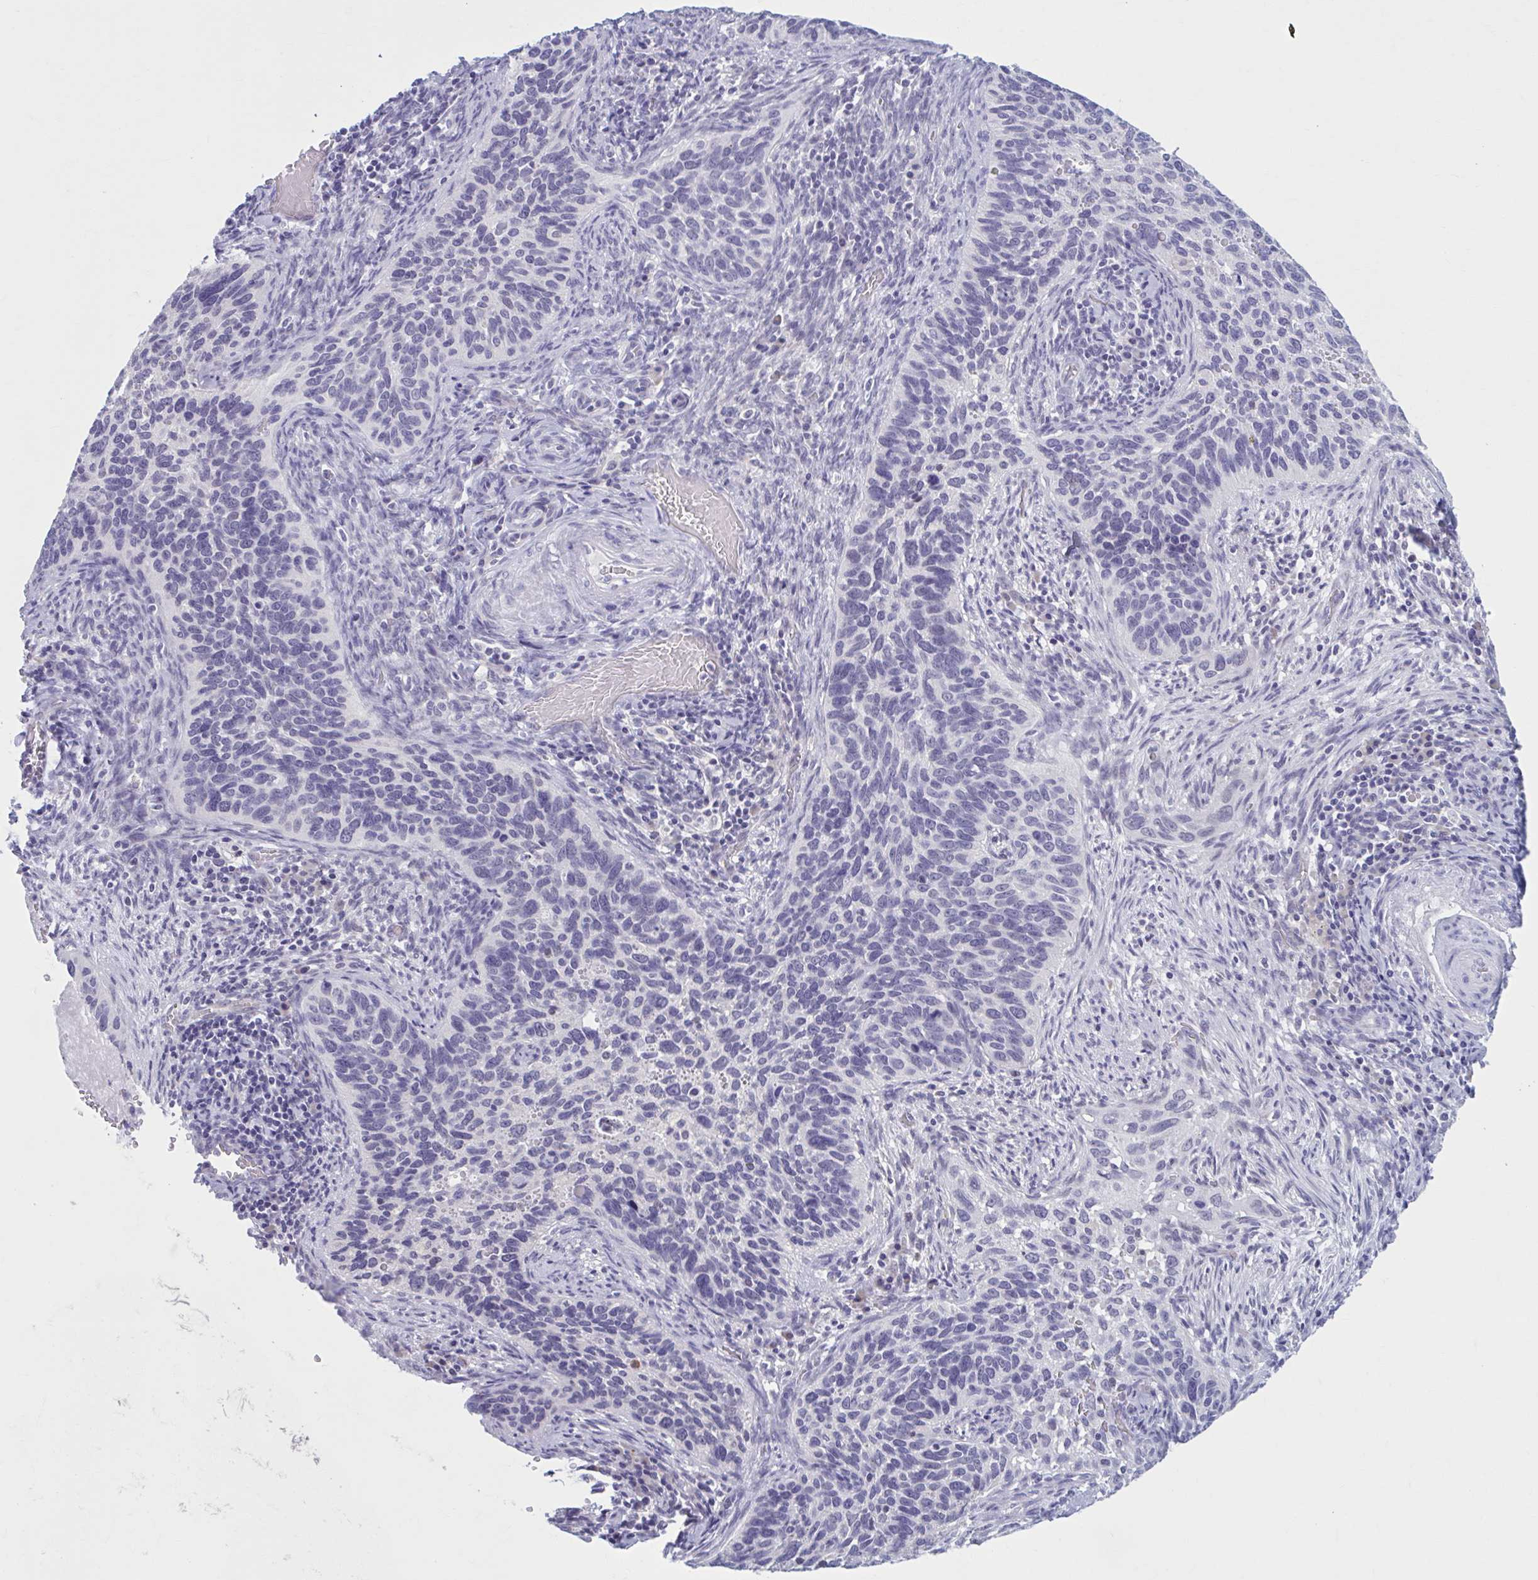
{"staining": {"intensity": "negative", "quantity": "none", "location": "none"}, "tissue": "cervical cancer", "cell_type": "Tumor cells", "image_type": "cancer", "snomed": [{"axis": "morphology", "description": "Squamous cell carcinoma, NOS"}, {"axis": "topography", "description": "Cervix"}], "caption": "Histopathology image shows no protein positivity in tumor cells of cervical cancer (squamous cell carcinoma) tissue.", "gene": "CCDC105", "patient": {"sex": "female", "age": 51}}